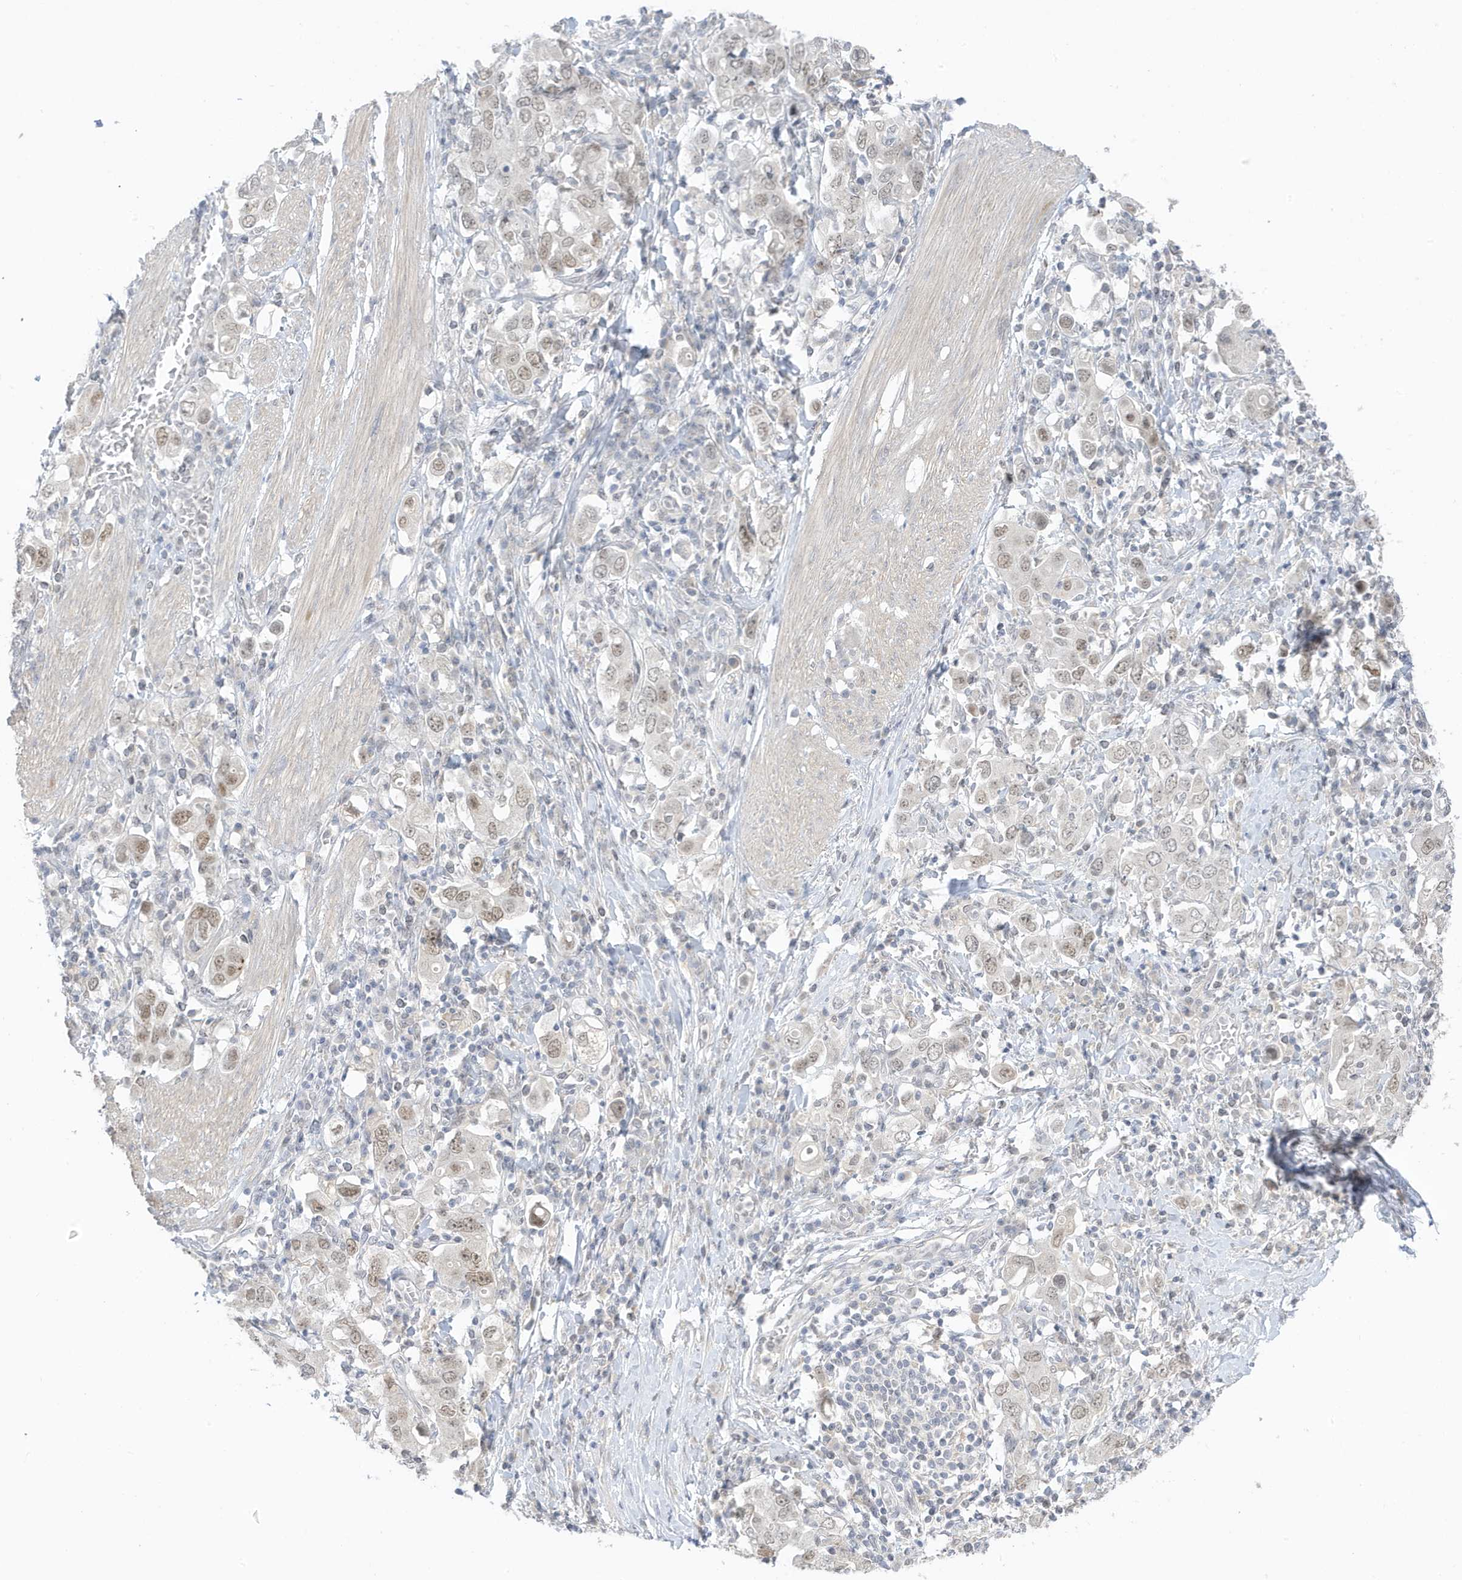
{"staining": {"intensity": "weak", "quantity": "25%-75%", "location": "nuclear"}, "tissue": "stomach cancer", "cell_type": "Tumor cells", "image_type": "cancer", "snomed": [{"axis": "morphology", "description": "Adenocarcinoma, NOS"}, {"axis": "topography", "description": "Stomach, upper"}], "caption": "Stomach adenocarcinoma stained with a brown dye shows weak nuclear positive staining in approximately 25%-75% of tumor cells.", "gene": "MSL3", "patient": {"sex": "male", "age": 62}}